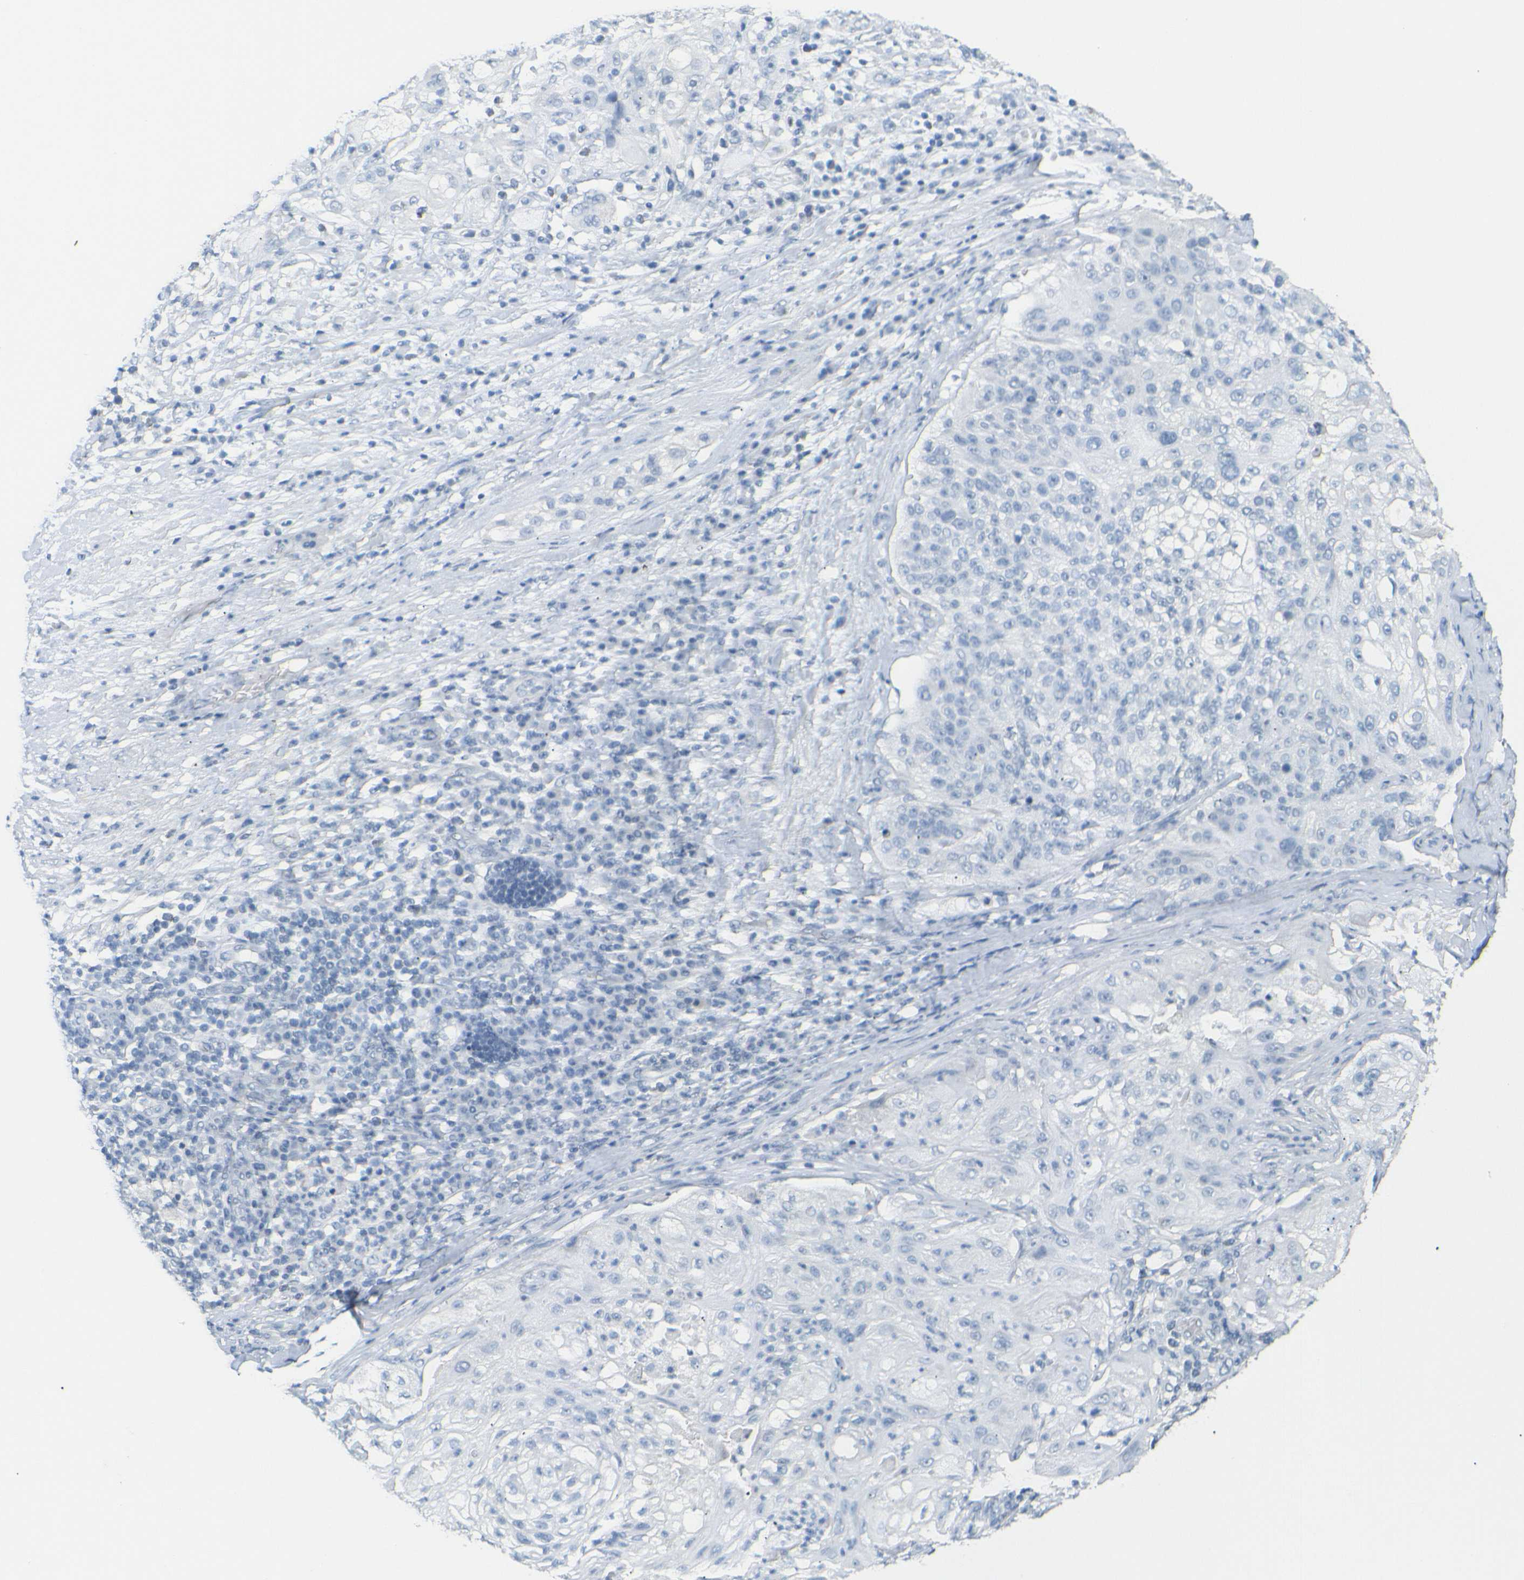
{"staining": {"intensity": "negative", "quantity": "none", "location": "none"}, "tissue": "lung cancer", "cell_type": "Tumor cells", "image_type": "cancer", "snomed": [{"axis": "morphology", "description": "Inflammation, NOS"}, {"axis": "morphology", "description": "Squamous cell carcinoma, NOS"}, {"axis": "topography", "description": "Lymph node"}, {"axis": "topography", "description": "Soft tissue"}, {"axis": "topography", "description": "Lung"}], "caption": "Immunohistochemical staining of lung cancer (squamous cell carcinoma) reveals no significant positivity in tumor cells.", "gene": "OPN1SW", "patient": {"sex": "male", "age": 66}}